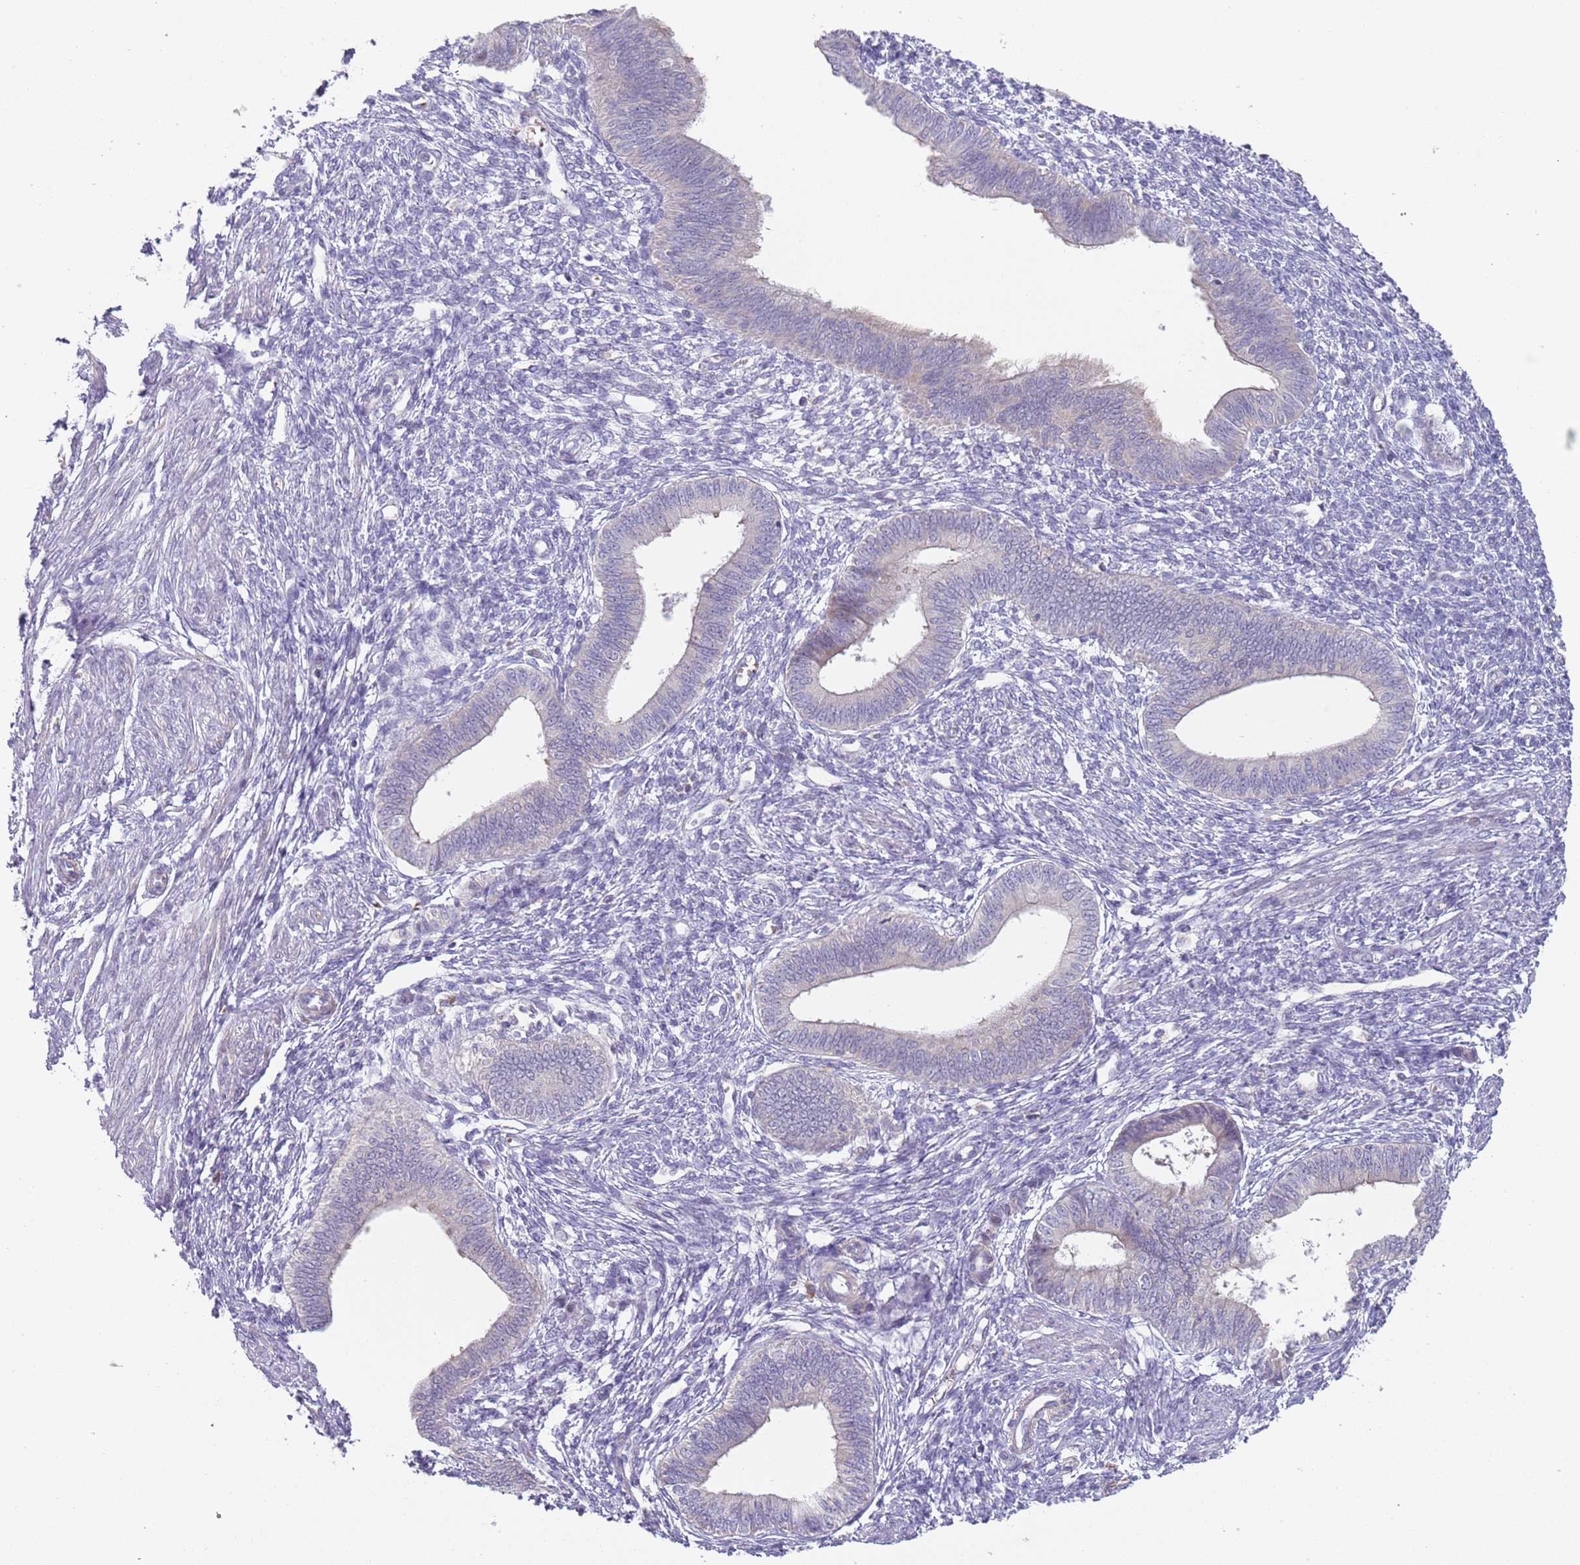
{"staining": {"intensity": "negative", "quantity": "none", "location": "none"}, "tissue": "endometrium", "cell_type": "Cells in endometrial stroma", "image_type": "normal", "snomed": [{"axis": "morphology", "description": "Normal tissue, NOS"}, {"axis": "topography", "description": "Endometrium"}], "caption": "This is an immunohistochemistry histopathology image of normal human endometrium. There is no staining in cells in endometrial stroma.", "gene": "PRAC1", "patient": {"sex": "female", "age": 46}}